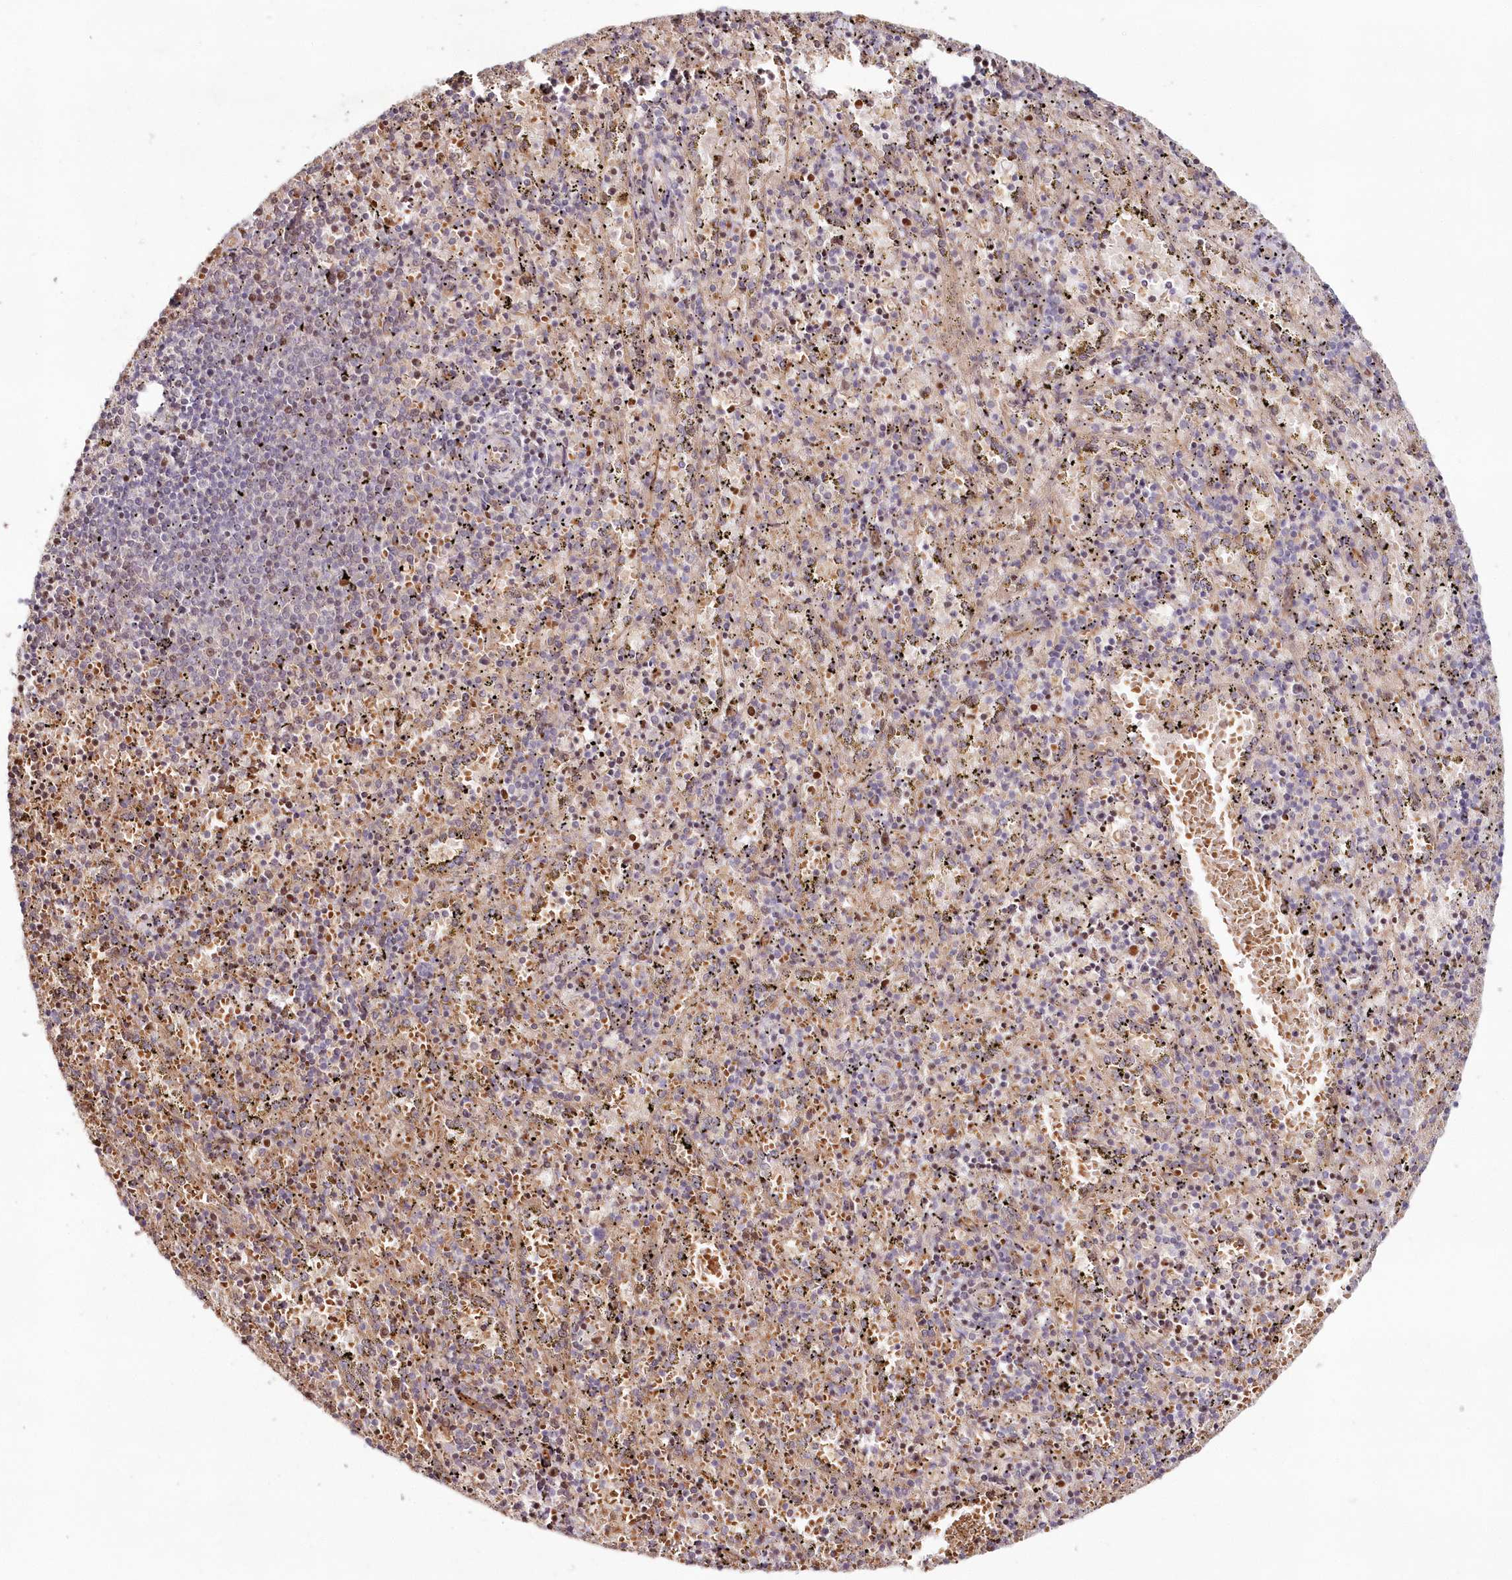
{"staining": {"intensity": "moderate", "quantity": "25%-75%", "location": "cytoplasmic/membranous"}, "tissue": "spleen", "cell_type": "Cells in red pulp", "image_type": "normal", "snomed": [{"axis": "morphology", "description": "Normal tissue, NOS"}, {"axis": "topography", "description": "Spleen"}], "caption": "Moderate cytoplasmic/membranous positivity is seen in about 25%-75% of cells in red pulp in benign spleen. Immunohistochemistry stains the protein of interest in brown and the nuclei are stained blue.", "gene": "HYCC2", "patient": {"sex": "male", "age": 11}}